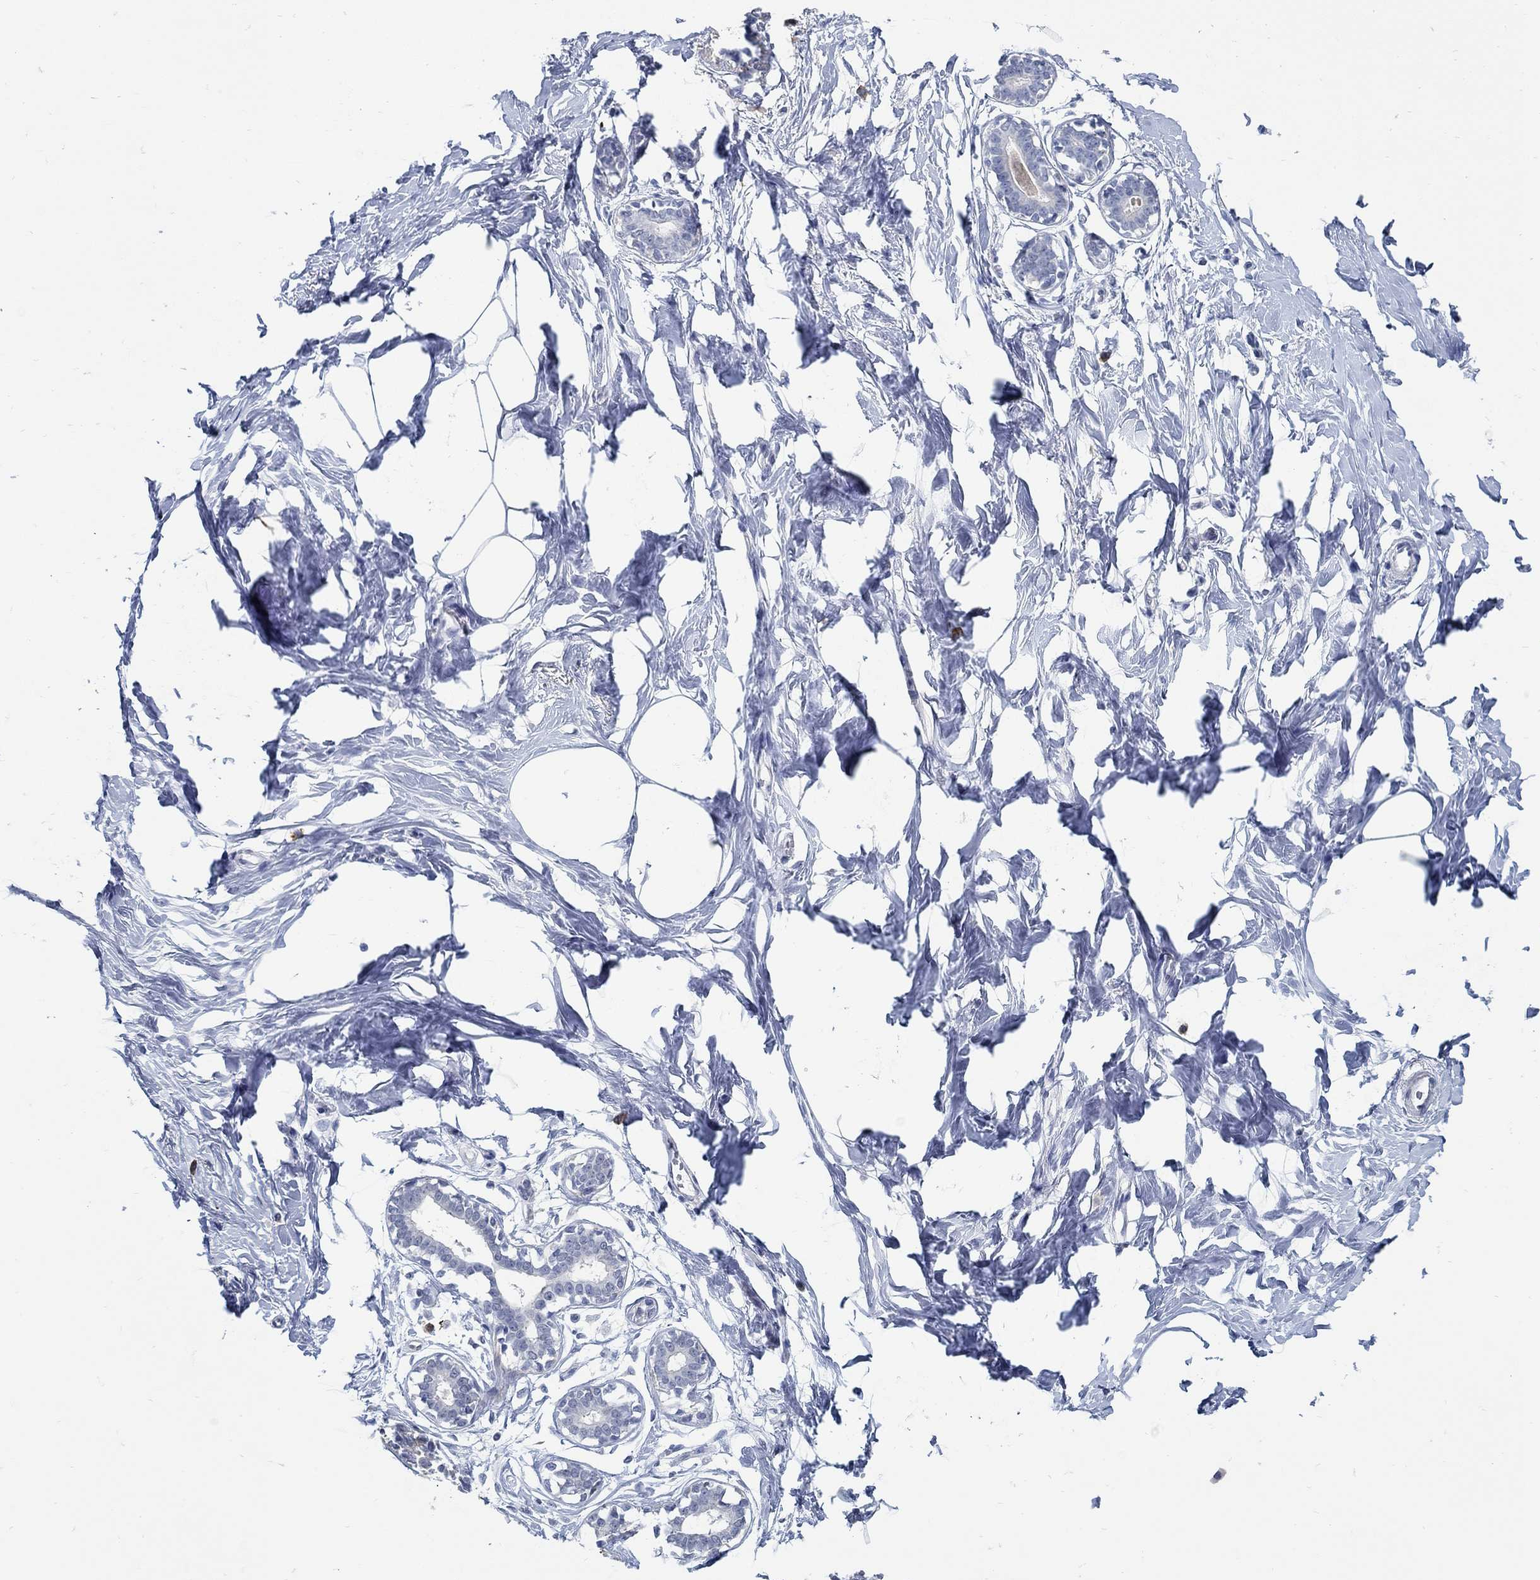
{"staining": {"intensity": "negative", "quantity": "none", "location": "none"}, "tissue": "breast", "cell_type": "Adipocytes", "image_type": "normal", "snomed": [{"axis": "morphology", "description": "Normal tissue, NOS"}, {"axis": "morphology", "description": "Lobular carcinoma, in situ"}, {"axis": "topography", "description": "Breast"}], "caption": "Immunohistochemistry (IHC) histopathology image of benign human breast stained for a protein (brown), which shows no expression in adipocytes.", "gene": "PCDH11X", "patient": {"sex": "female", "age": 35}}